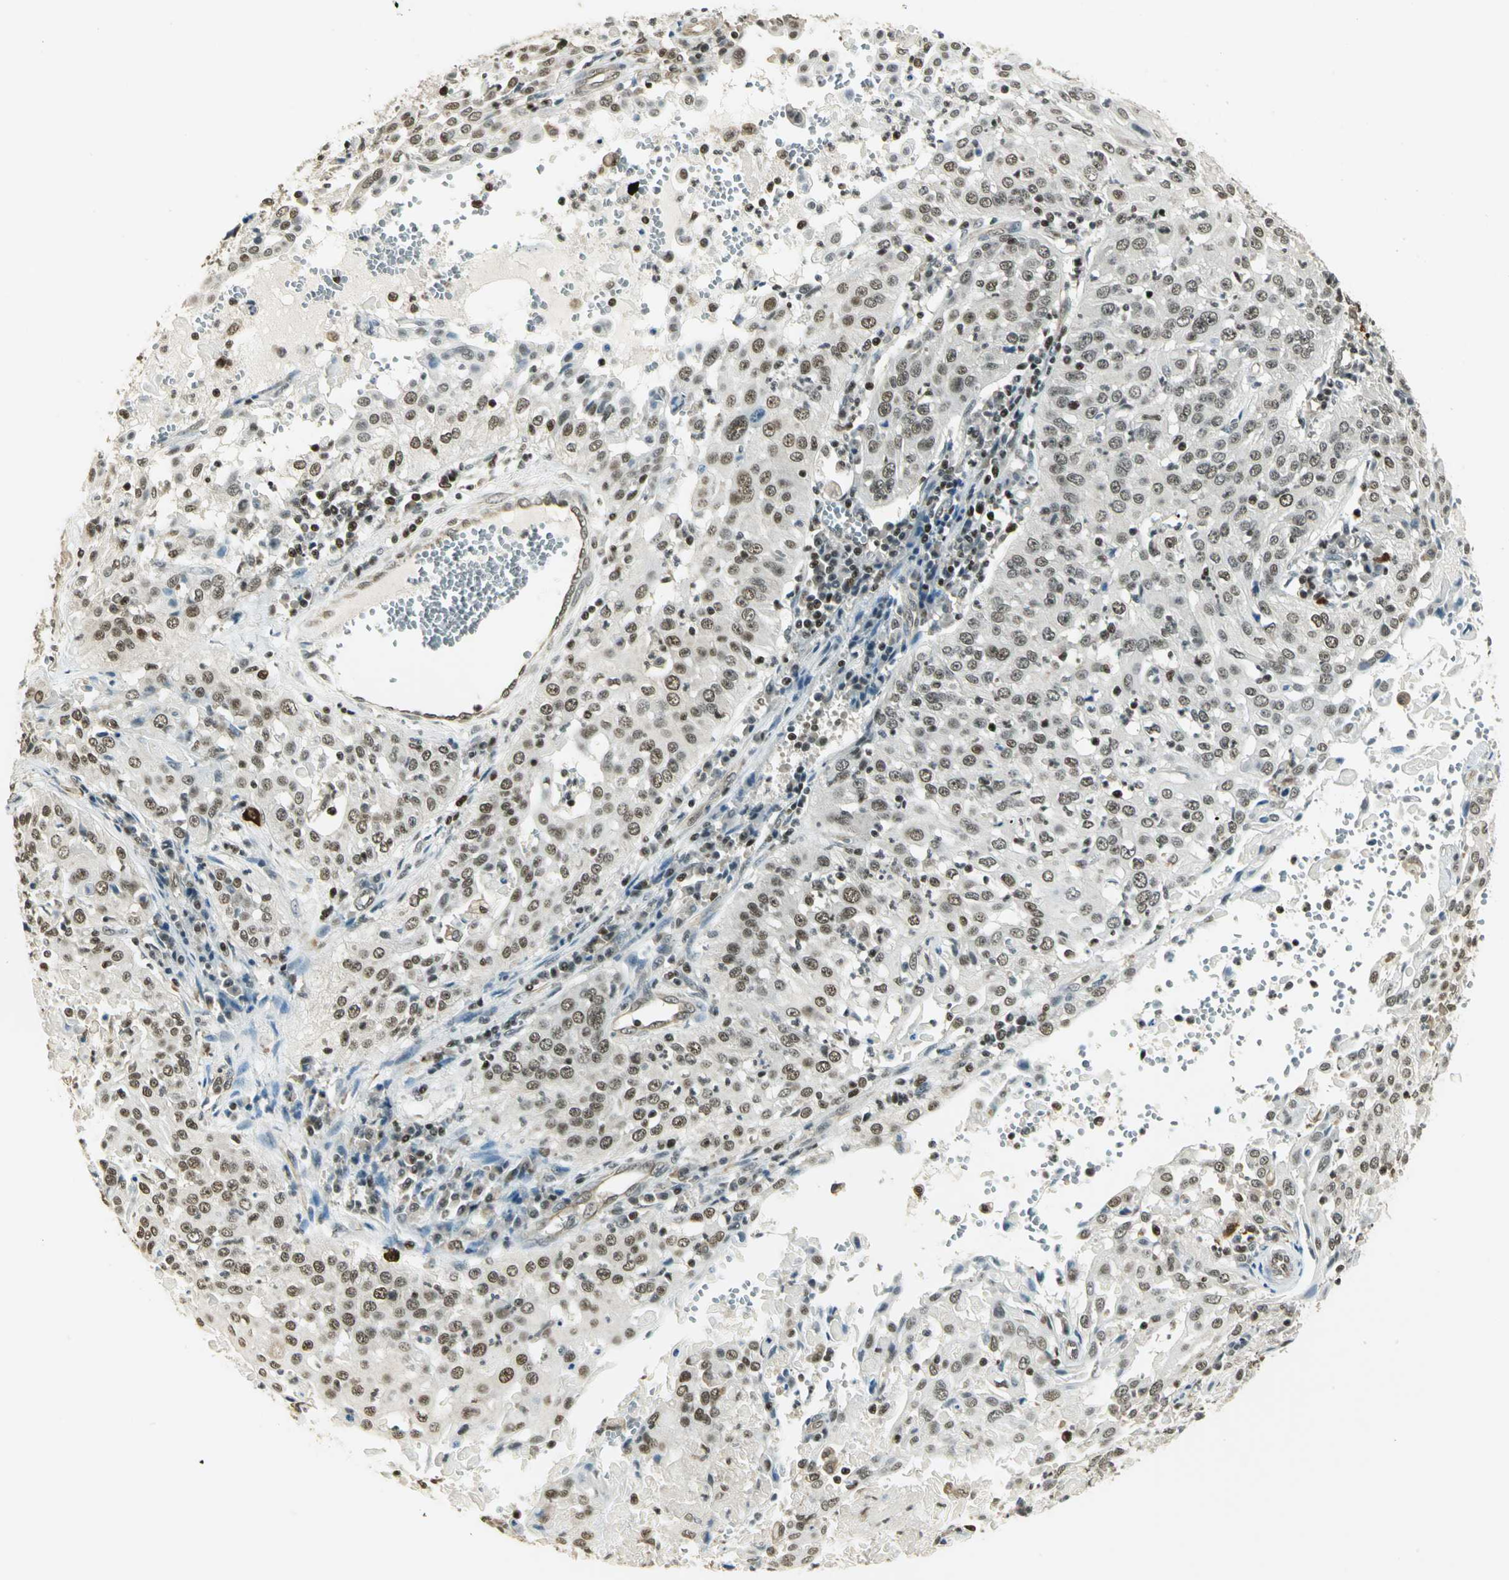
{"staining": {"intensity": "moderate", "quantity": ">75%", "location": "nuclear"}, "tissue": "cervical cancer", "cell_type": "Tumor cells", "image_type": "cancer", "snomed": [{"axis": "morphology", "description": "Squamous cell carcinoma, NOS"}, {"axis": "topography", "description": "Cervix"}], "caption": "This histopathology image displays cervical squamous cell carcinoma stained with immunohistochemistry to label a protein in brown. The nuclear of tumor cells show moderate positivity for the protein. Nuclei are counter-stained blue.", "gene": "ELF1", "patient": {"sex": "female", "age": 39}}